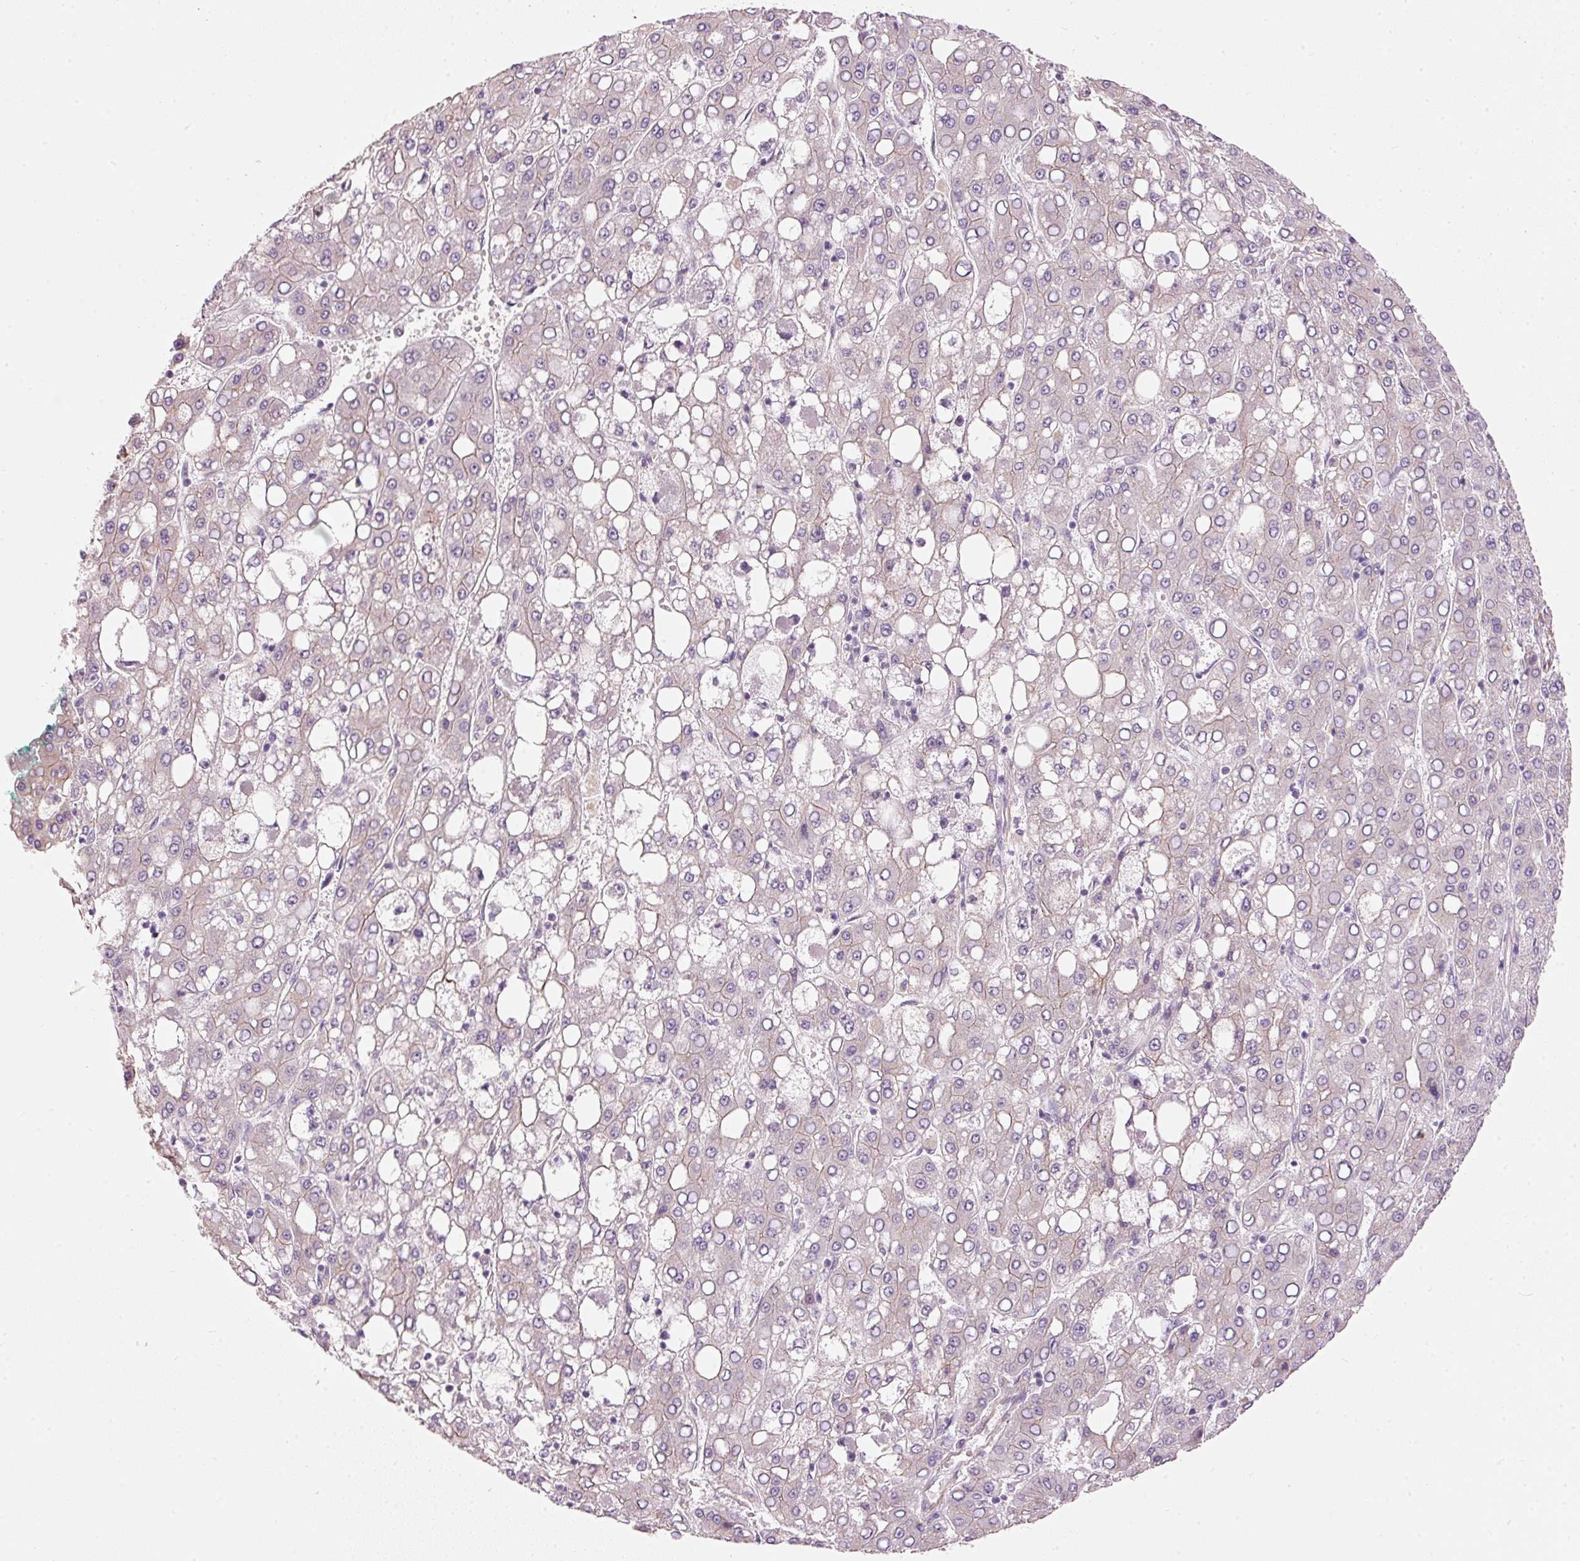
{"staining": {"intensity": "negative", "quantity": "none", "location": "none"}, "tissue": "liver cancer", "cell_type": "Tumor cells", "image_type": "cancer", "snomed": [{"axis": "morphology", "description": "Carcinoma, Hepatocellular, NOS"}, {"axis": "topography", "description": "Liver"}], "caption": "Tumor cells show no significant staining in liver hepatocellular carcinoma.", "gene": "OSR2", "patient": {"sex": "male", "age": 65}}